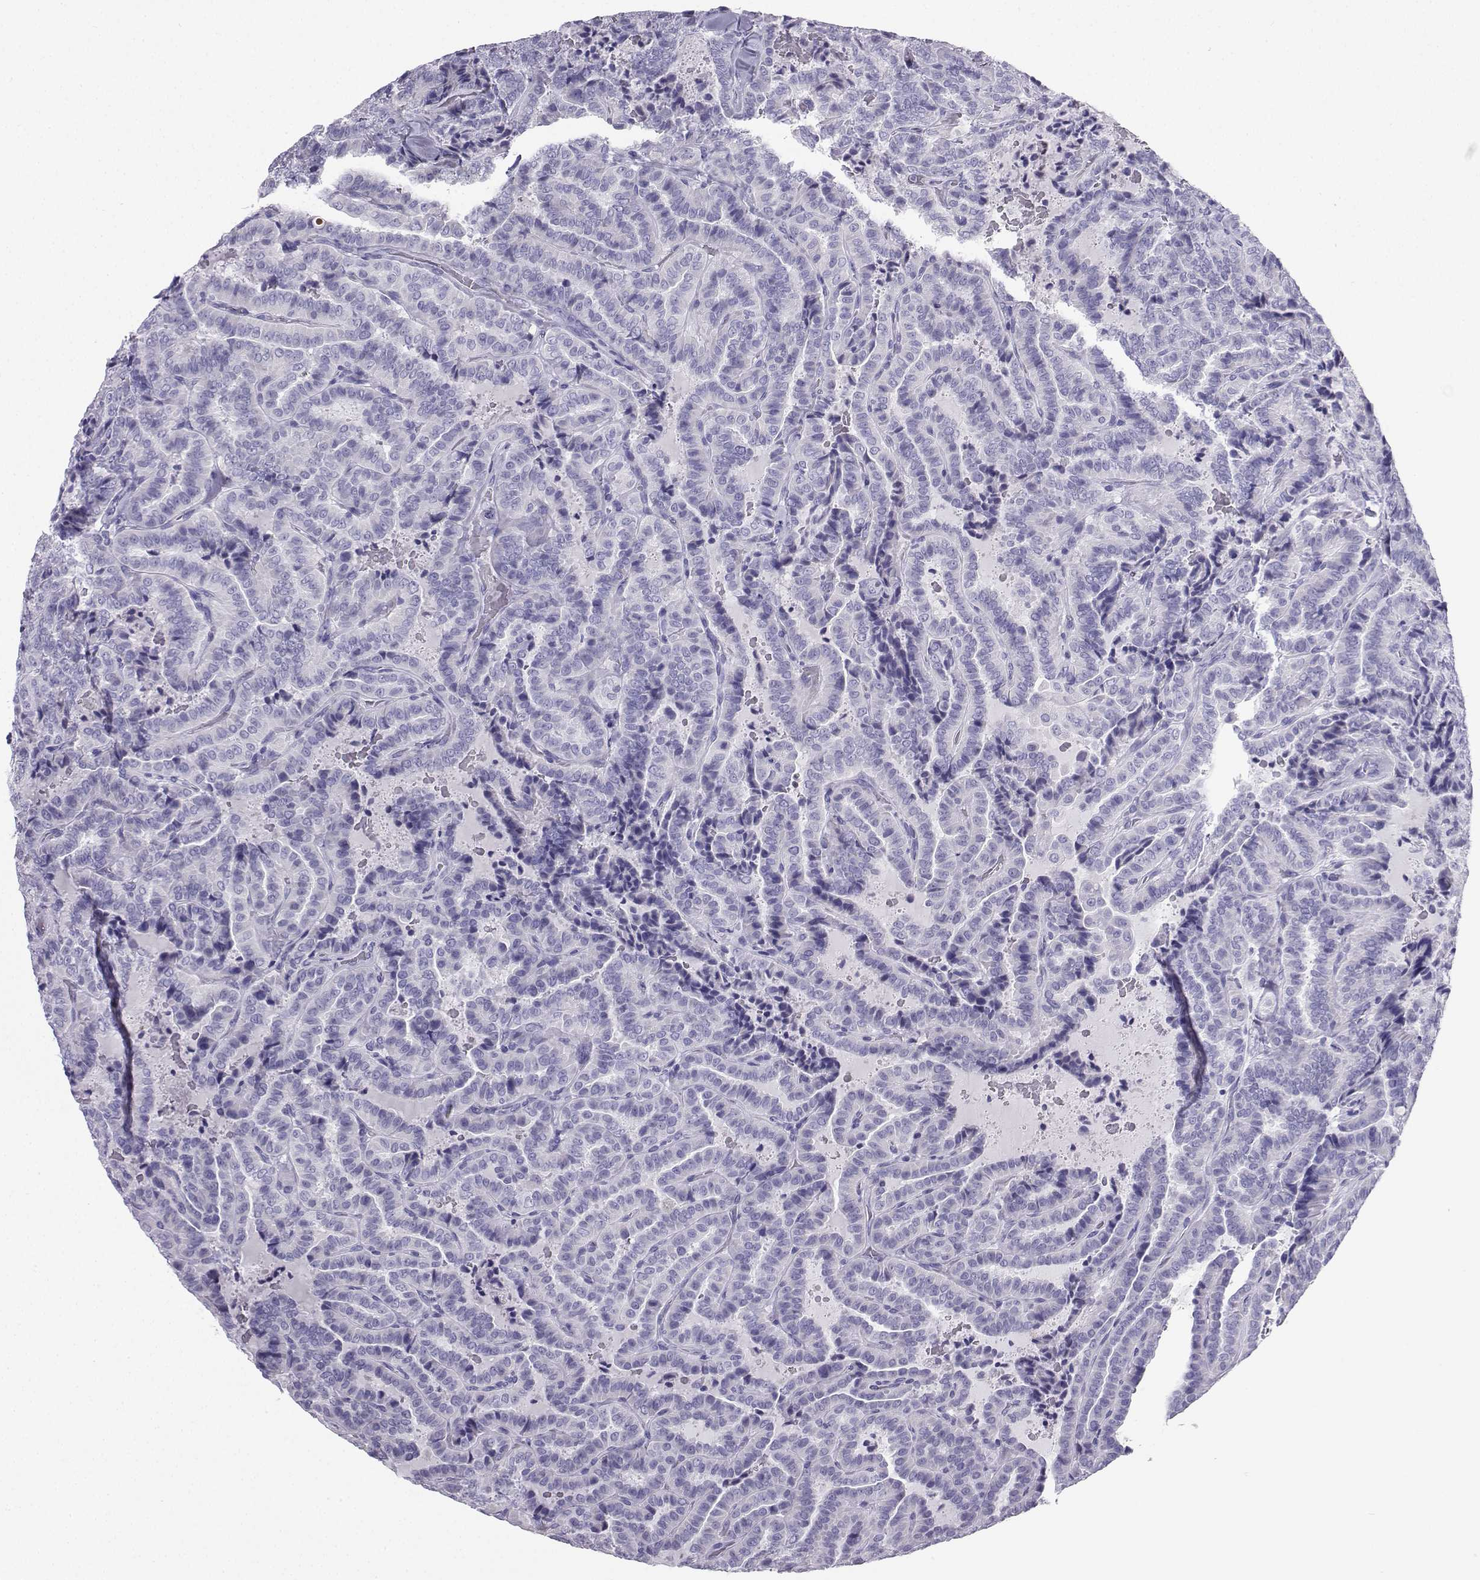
{"staining": {"intensity": "negative", "quantity": "none", "location": "none"}, "tissue": "thyroid cancer", "cell_type": "Tumor cells", "image_type": "cancer", "snomed": [{"axis": "morphology", "description": "Papillary adenocarcinoma, NOS"}, {"axis": "topography", "description": "Thyroid gland"}], "caption": "High magnification brightfield microscopy of thyroid cancer (papillary adenocarcinoma) stained with DAB (brown) and counterstained with hematoxylin (blue): tumor cells show no significant positivity.", "gene": "SLC18A2", "patient": {"sex": "female", "age": 39}}